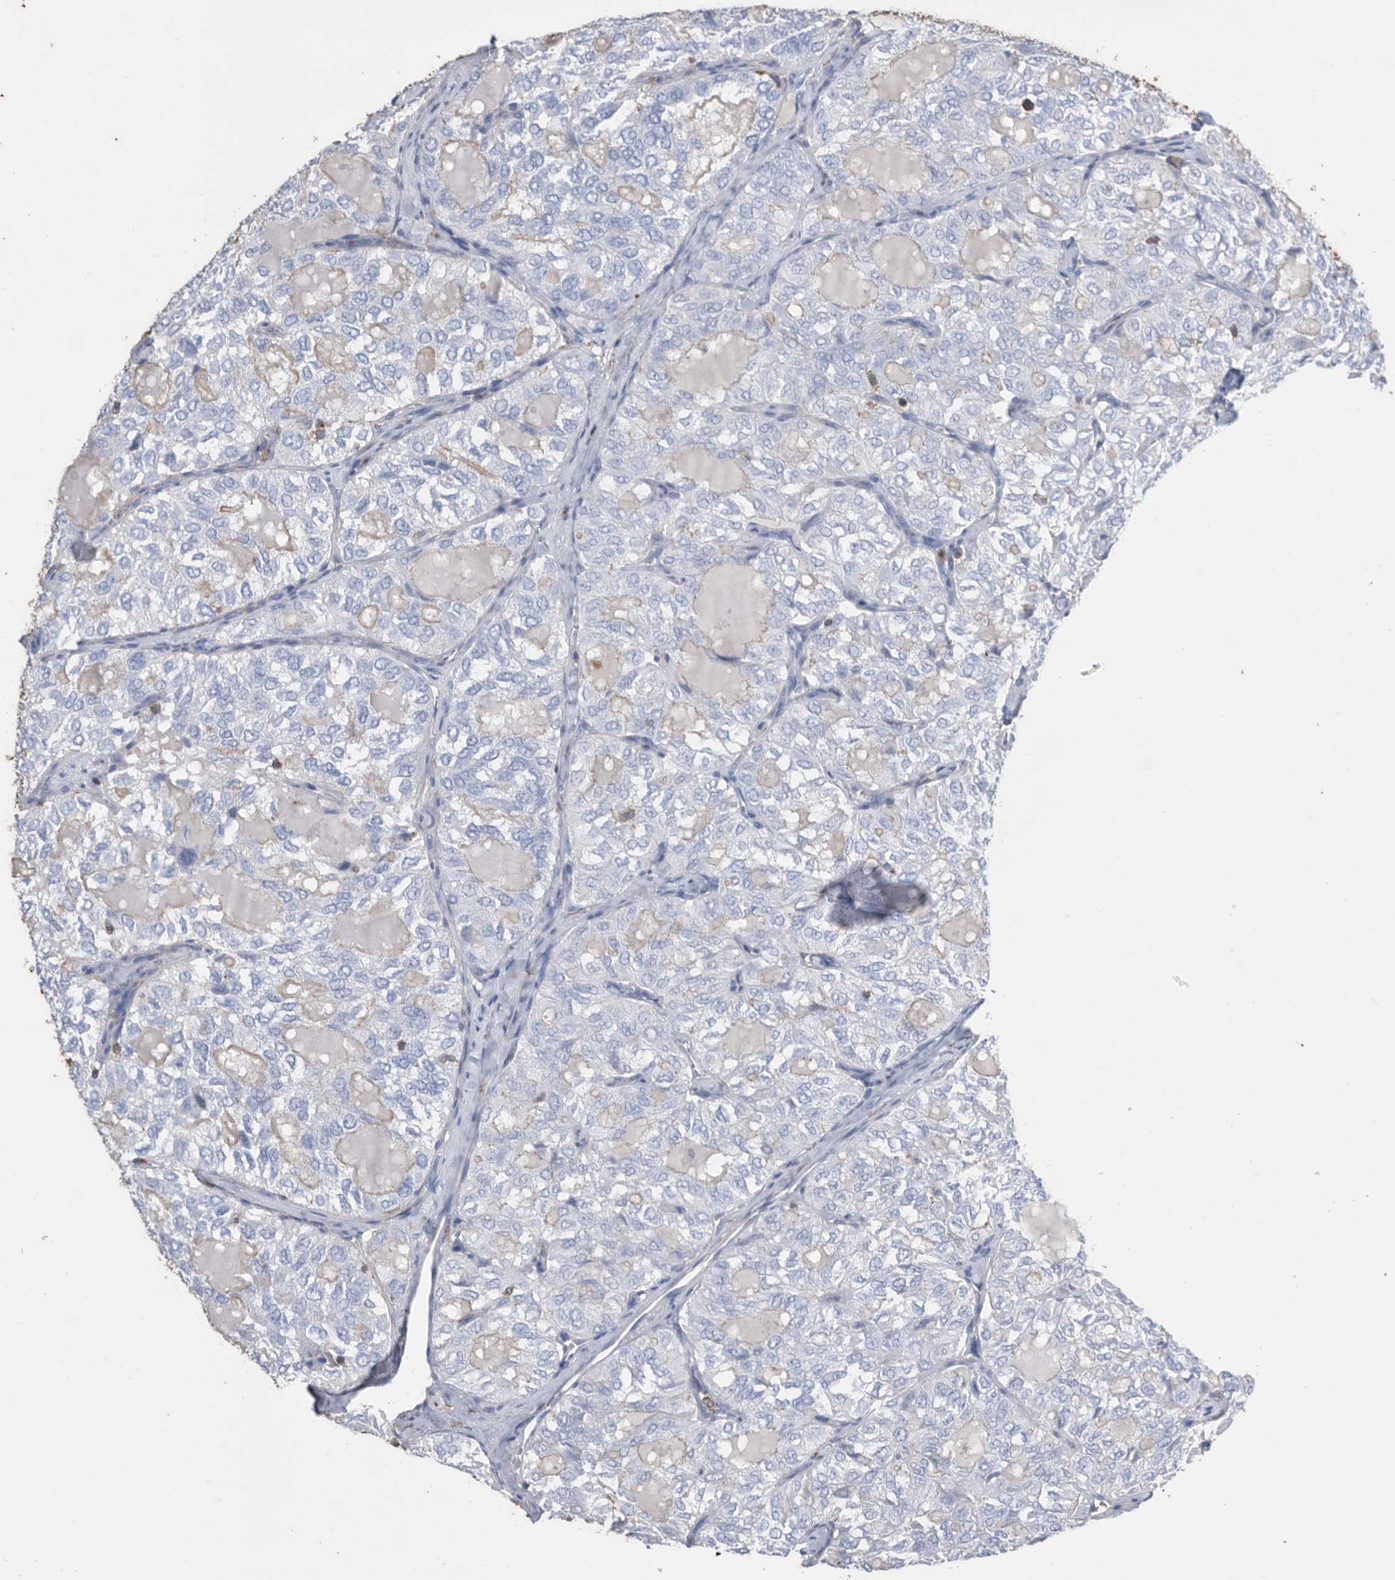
{"staining": {"intensity": "weak", "quantity": "<25%", "location": "cytoplasmic/membranous"}, "tissue": "thyroid cancer", "cell_type": "Tumor cells", "image_type": "cancer", "snomed": [{"axis": "morphology", "description": "Follicular adenoma carcinoma, NOS"}, {"axis": "topography", "description": "Thyroid gland"}], "caption": "Thyroid follicular adenoma carcinoma was stained to show a protein in brown. There is no significant staining in tumor cells.", "gene": "MS4A4A", "patient": {"sex": "male", "age": 75}}